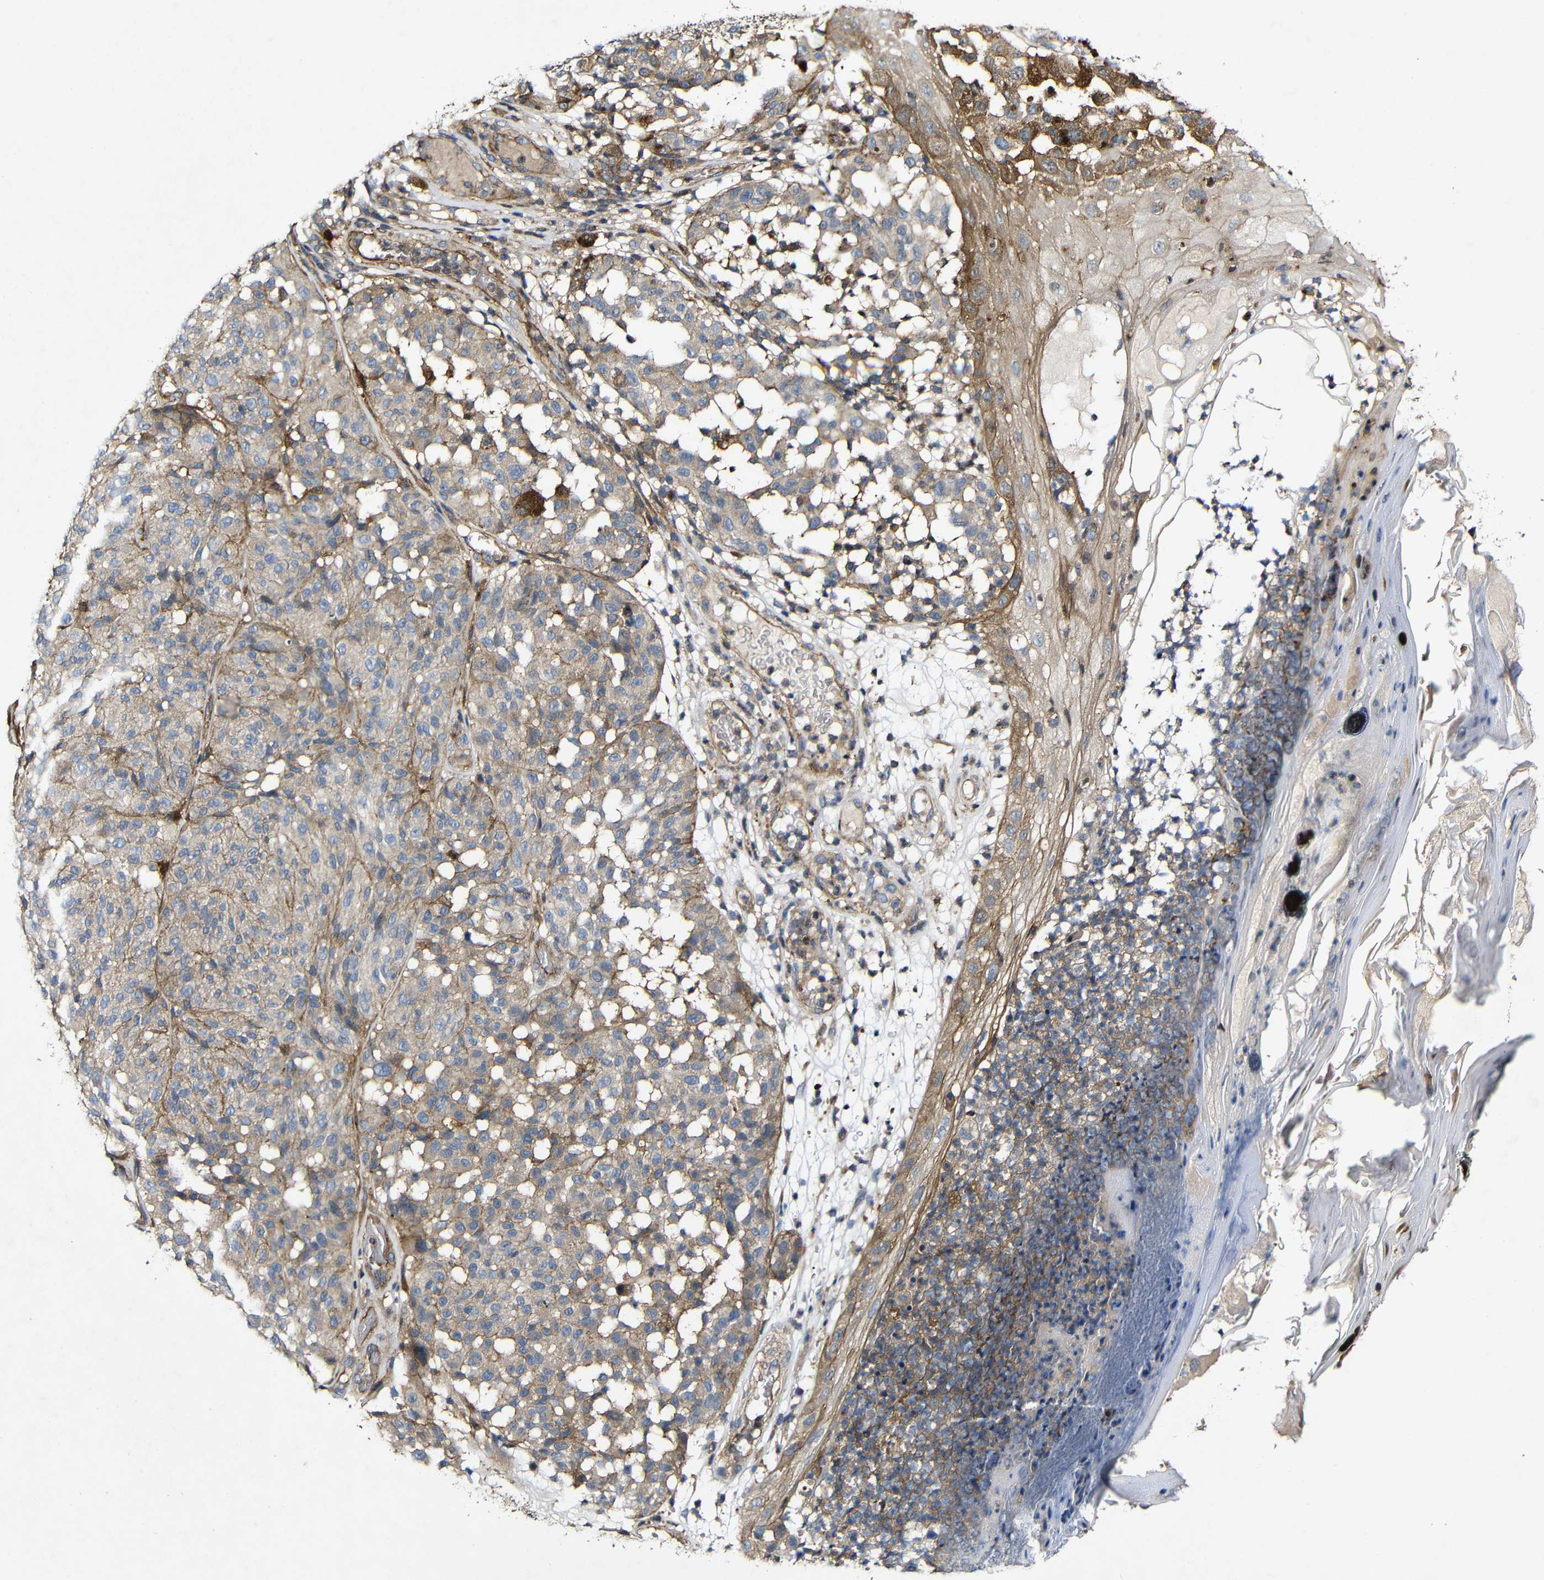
{"staining": {"intensity": "weak", "quantity": "<25%", "location": "cytoplasmic/membranous"}, "tissue": "melanoma", "cell_type": "Tumor cells", "image_type": "cancer", "snomed": [{"axis": "morphology", "description": "Malignant melanoma, NOS"}, {"axis": "topography", "description": "Skin"}], "caption": "Malignant melanoma was stained to show a protein in brown. There is no significant expression in tumor cells. (Stains: DAB IHC with hematoxylin counter stain, Microscopy: brightfield microscopy at high magnification).", "gene": "GSDME", "patient": {"sex": "female", "age": 46}}